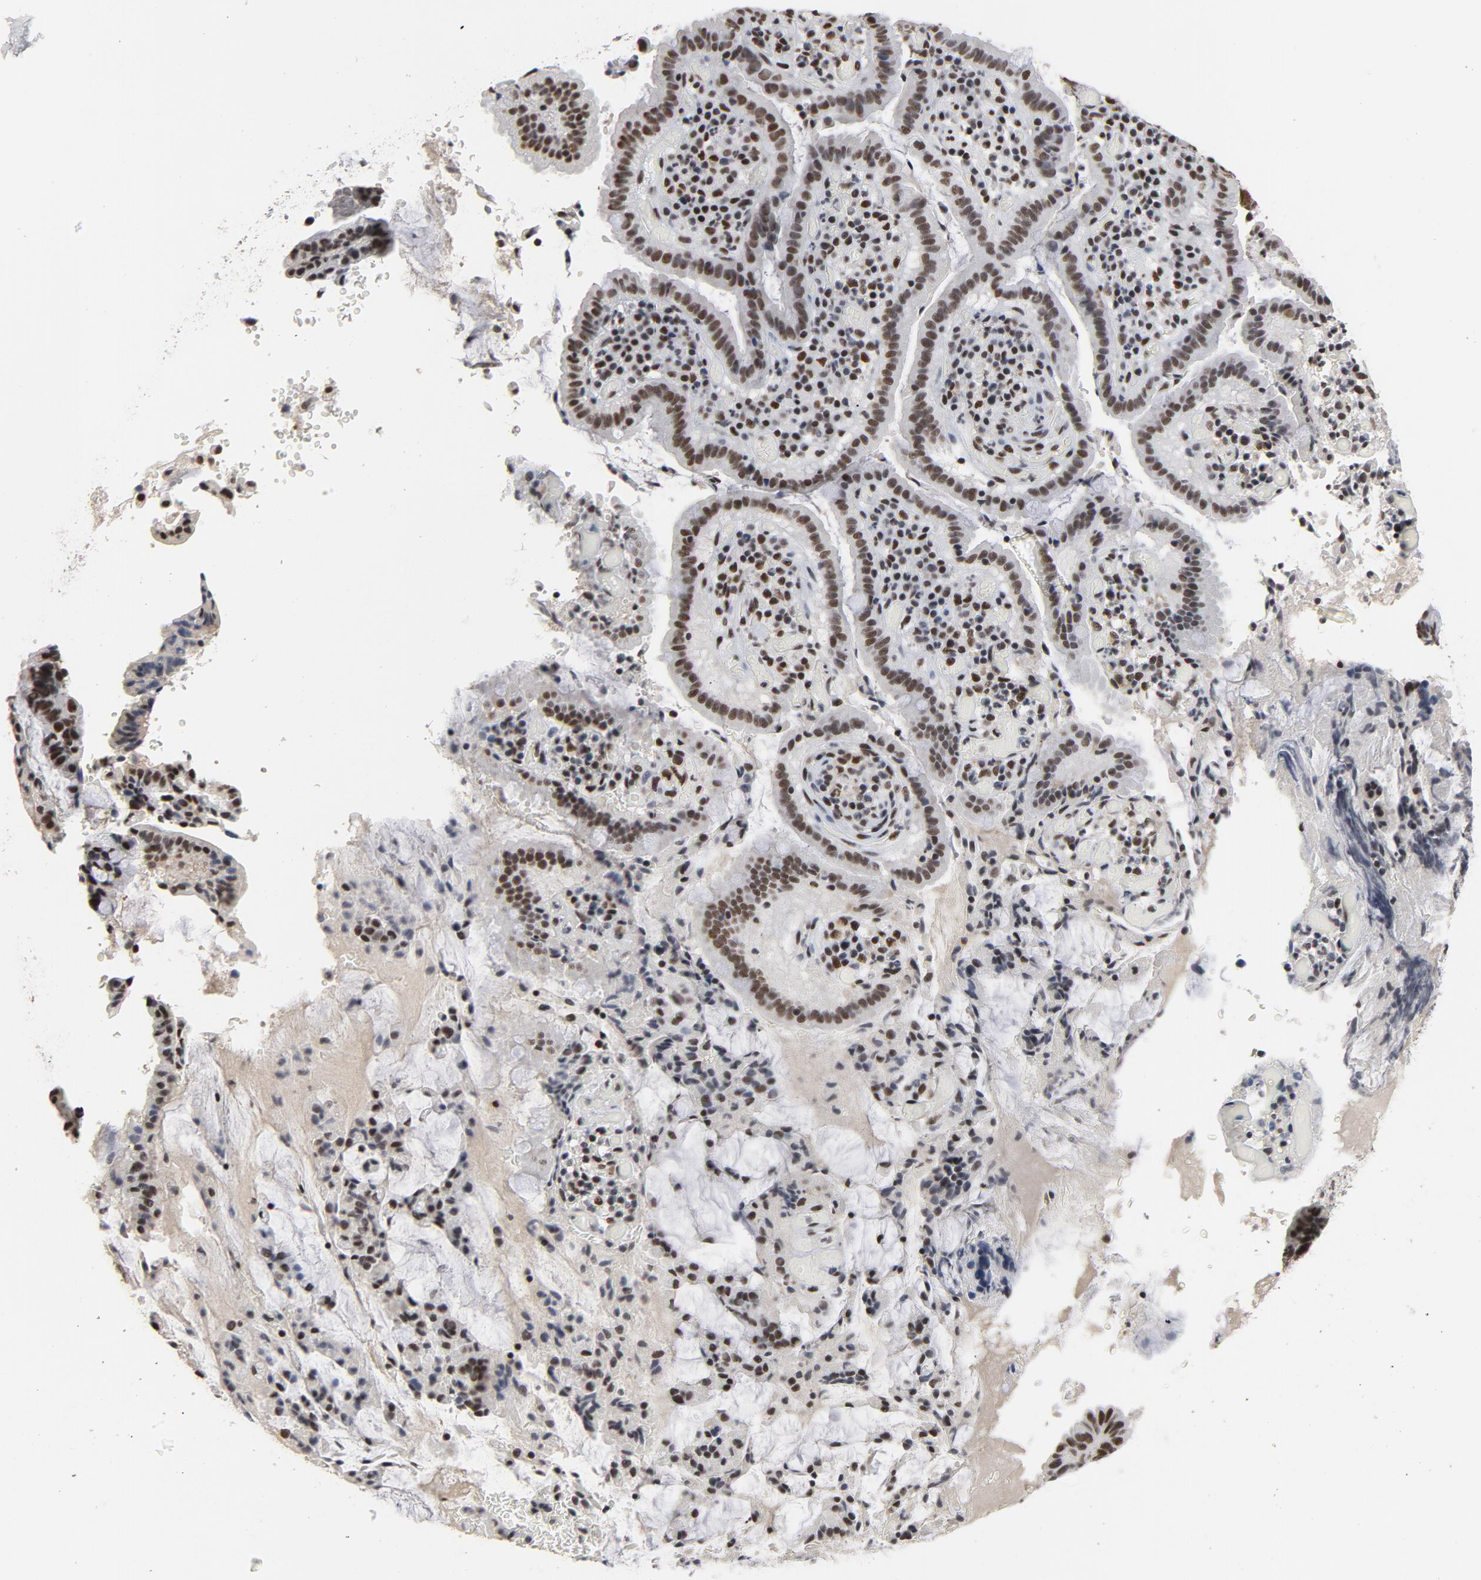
{"staining": {"intensity": "strong", "quantity": ">75%", "location": "nuclear"}, "tissue": "pancreatic cancer", "cell_type": "Tumor cells", "image_type": "cancer", "snomed": [{"axis": "morphology", "description": "Adenocarcinoma, NOS"}, {"axis": "topography", "description": "Pancreas"}], "caption": "This histopathology image shows pancreatic cancer stained with IHC to label a protein in brown. The nuclear of tumor cells show strong positivity for the protein. Nuclei are counter-stained blue.", "gene": "MRE11", "patient": {"sex": "male", "age": 82}}